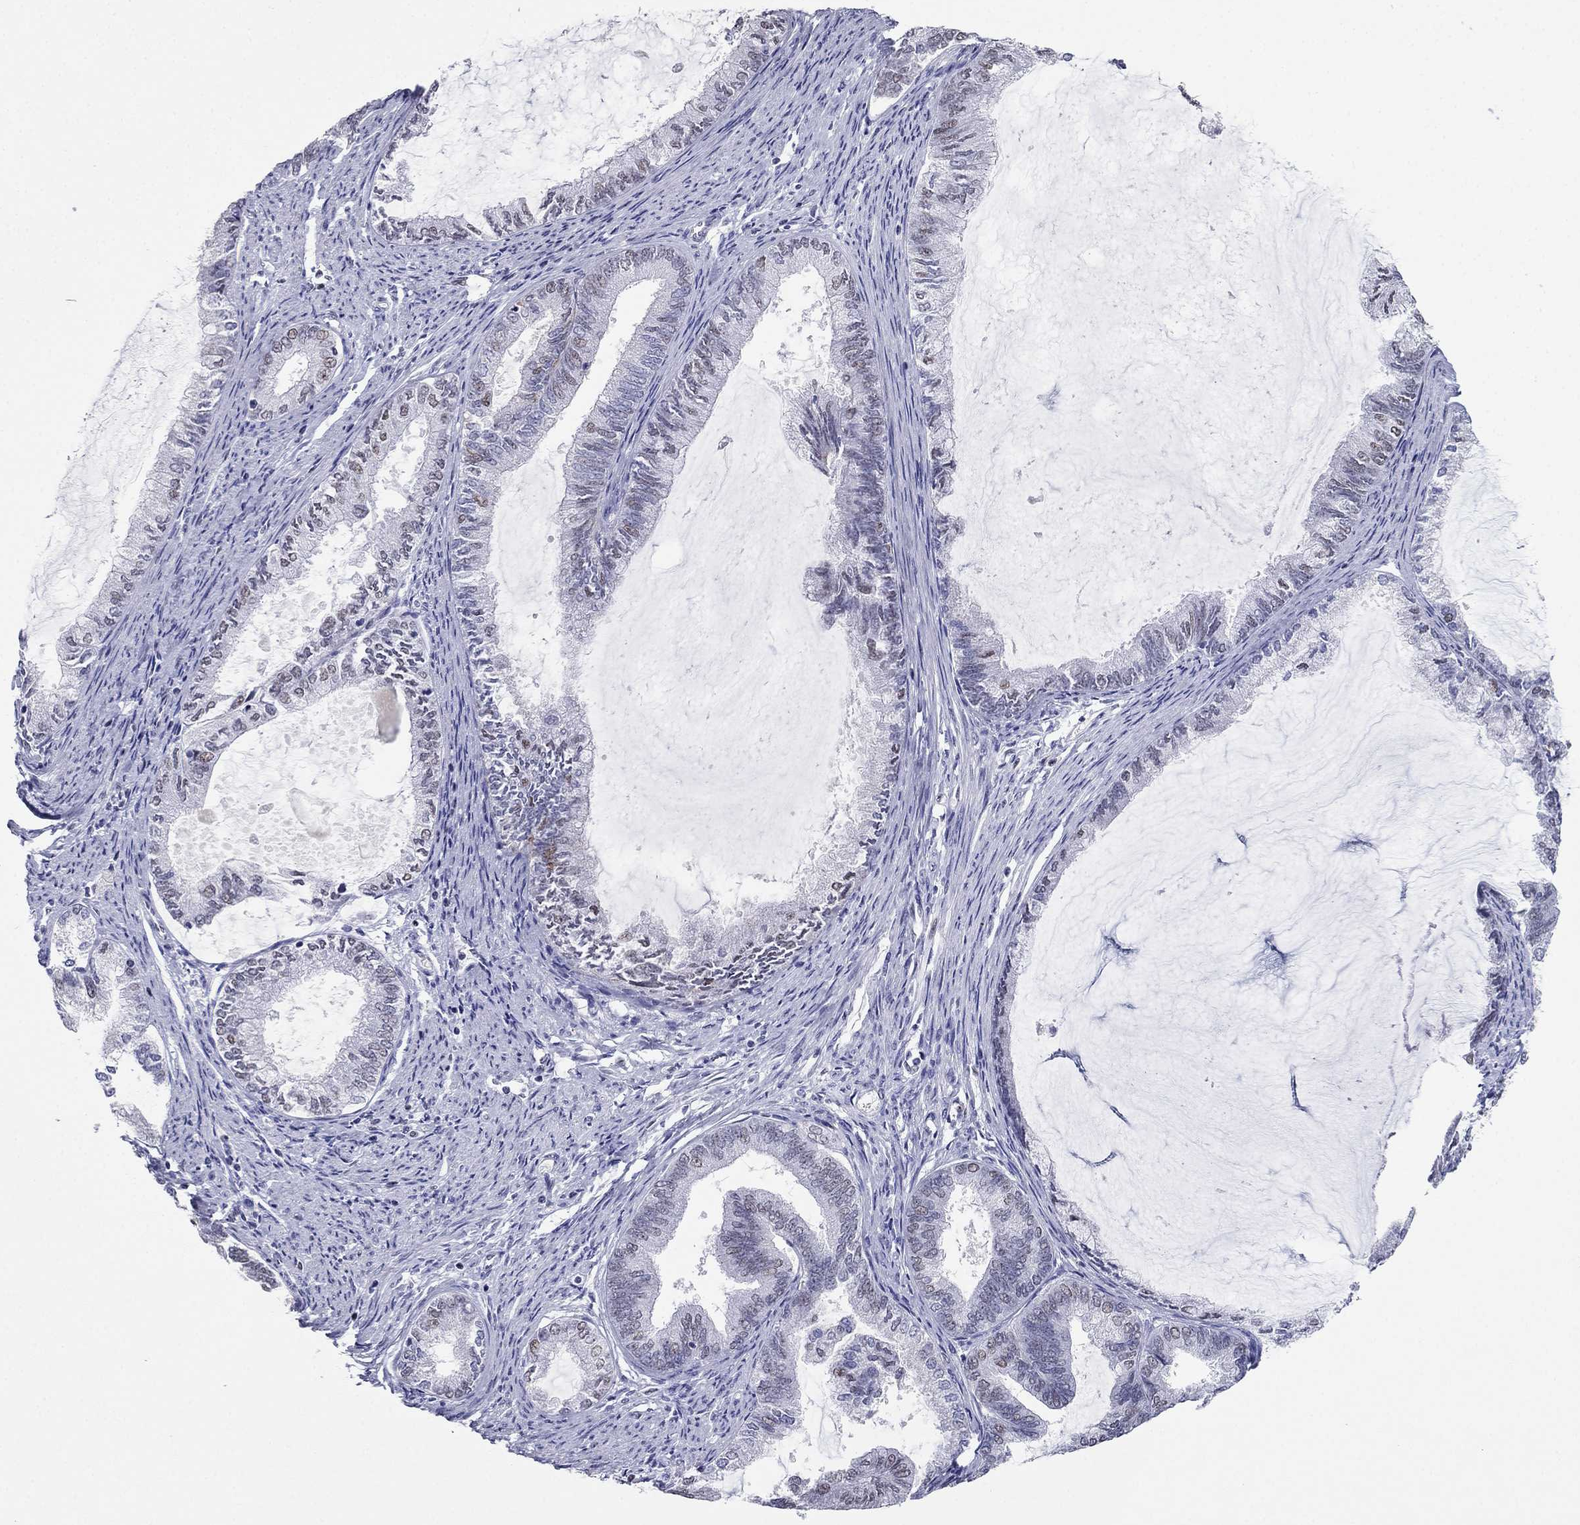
{"staining": {"intensity": "weak", "quantity": "<25%", "location": "nuclear"}, "tissue": "endometrial cancer", "cell_type": "Tumor cells", "image_type": "cancer", "snomed": [{"axis": "morphology", "description": "Adenocarcinoma, NOS"}, {"axis": "topography", "description": "Endometrium"}], "caption": "Human adenocarcinoma (endometrial) stained for a protein using IHC reveals no expression in tumor cells.", "gene": "PPM1G", "patient": {"sex": "female", "age": 86}}